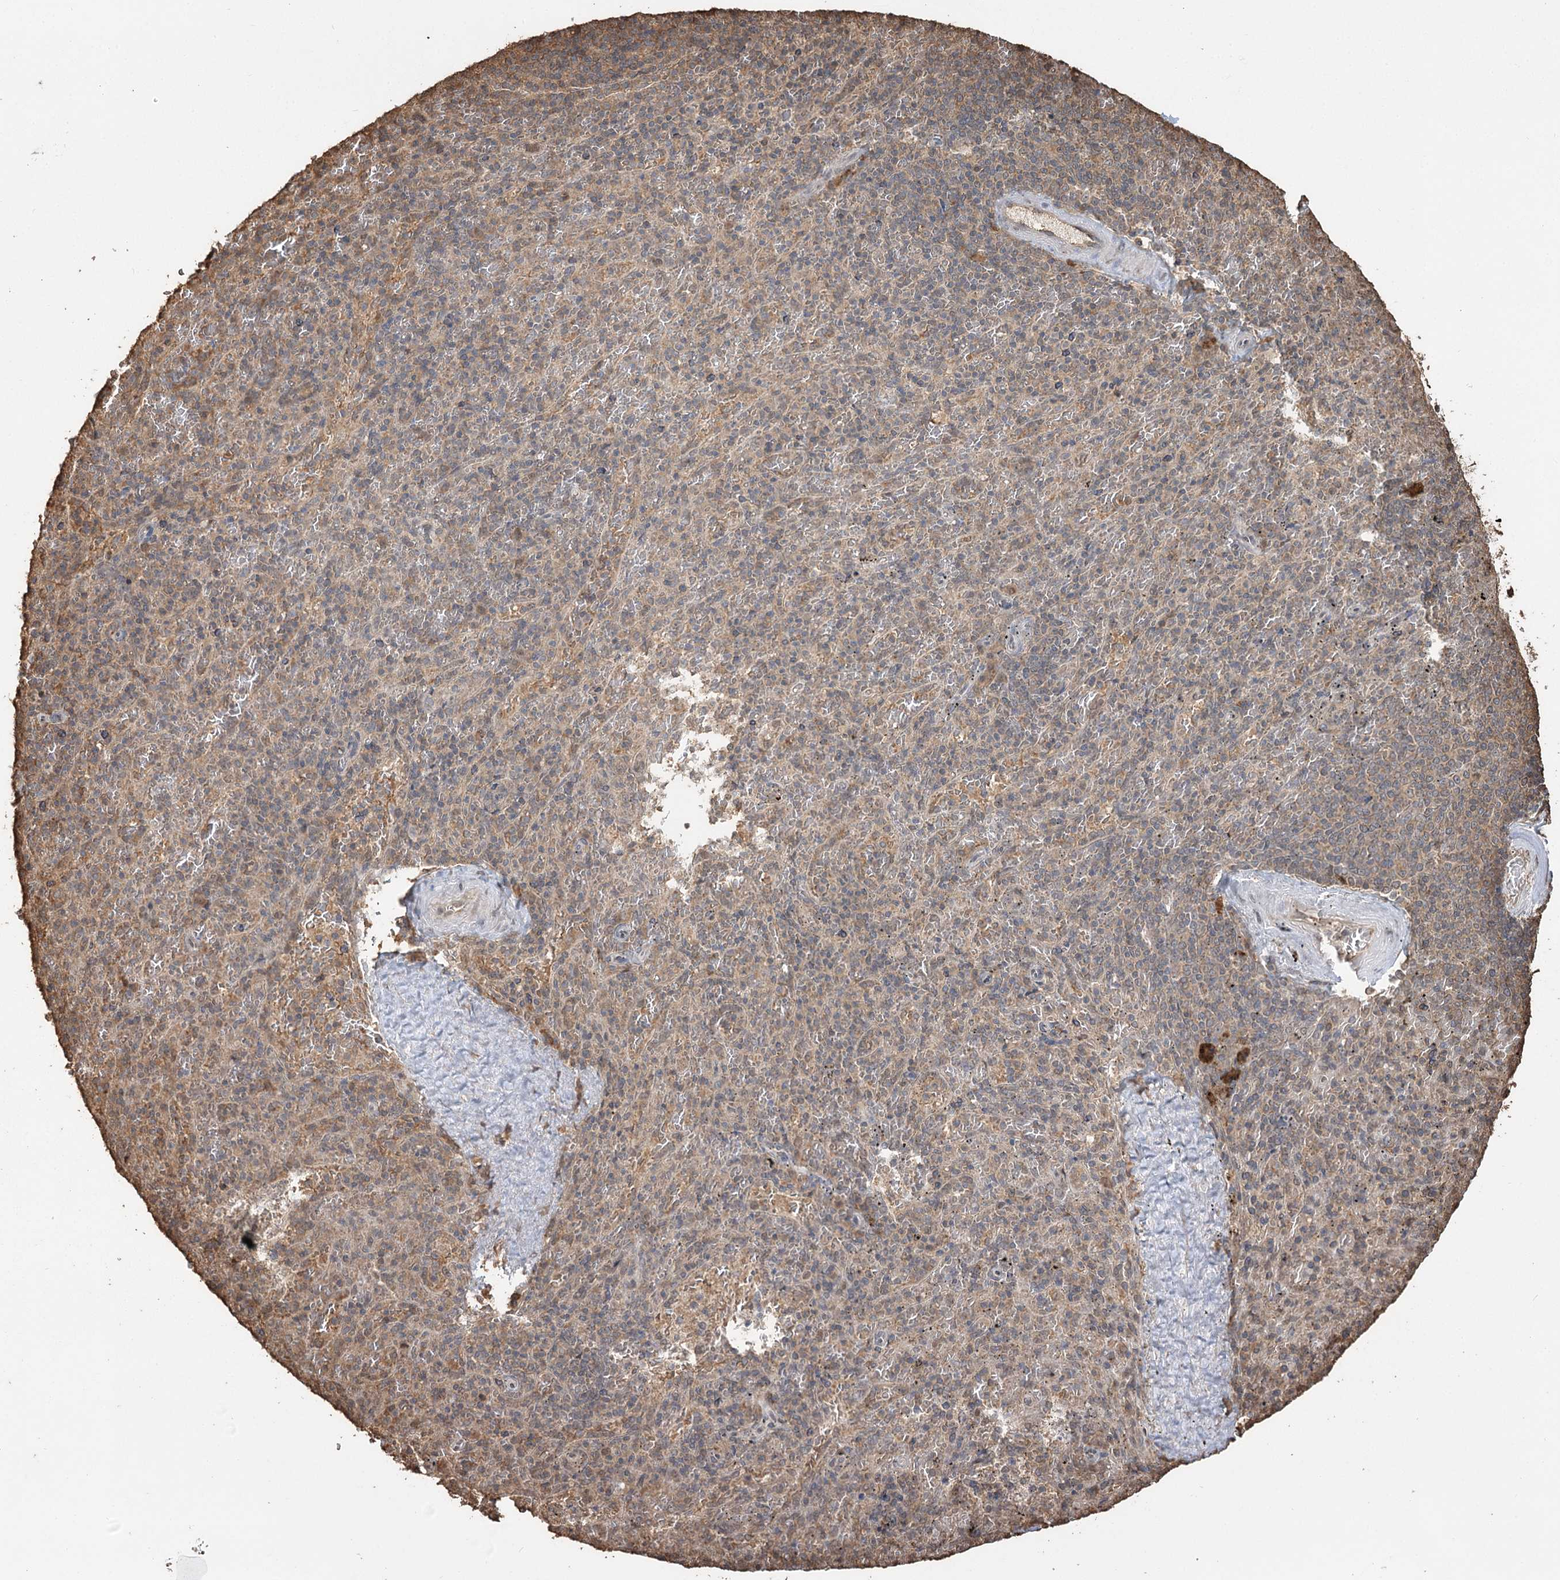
{"staining": {"intensity": "weak", "quantity": "25%-75%", "location": "cytoplasmic/membranous"}, "tissue": "spleen", "cell_type": "Cells in red pulp", "image_type": "normal", "snomed": [{"axis": "morphology", "description": "Normal tissue, NOS"}, {"axis": "topography", "description": "Spleen"}], "caption": "Protein staining demonstrates weak cytoplasmic/membranous expression in approximately 25%-75% of cells in red pulp in unremarkable spleen.", "gene": "PLCH1", "patient": {"sex": "male", "age": 82}}